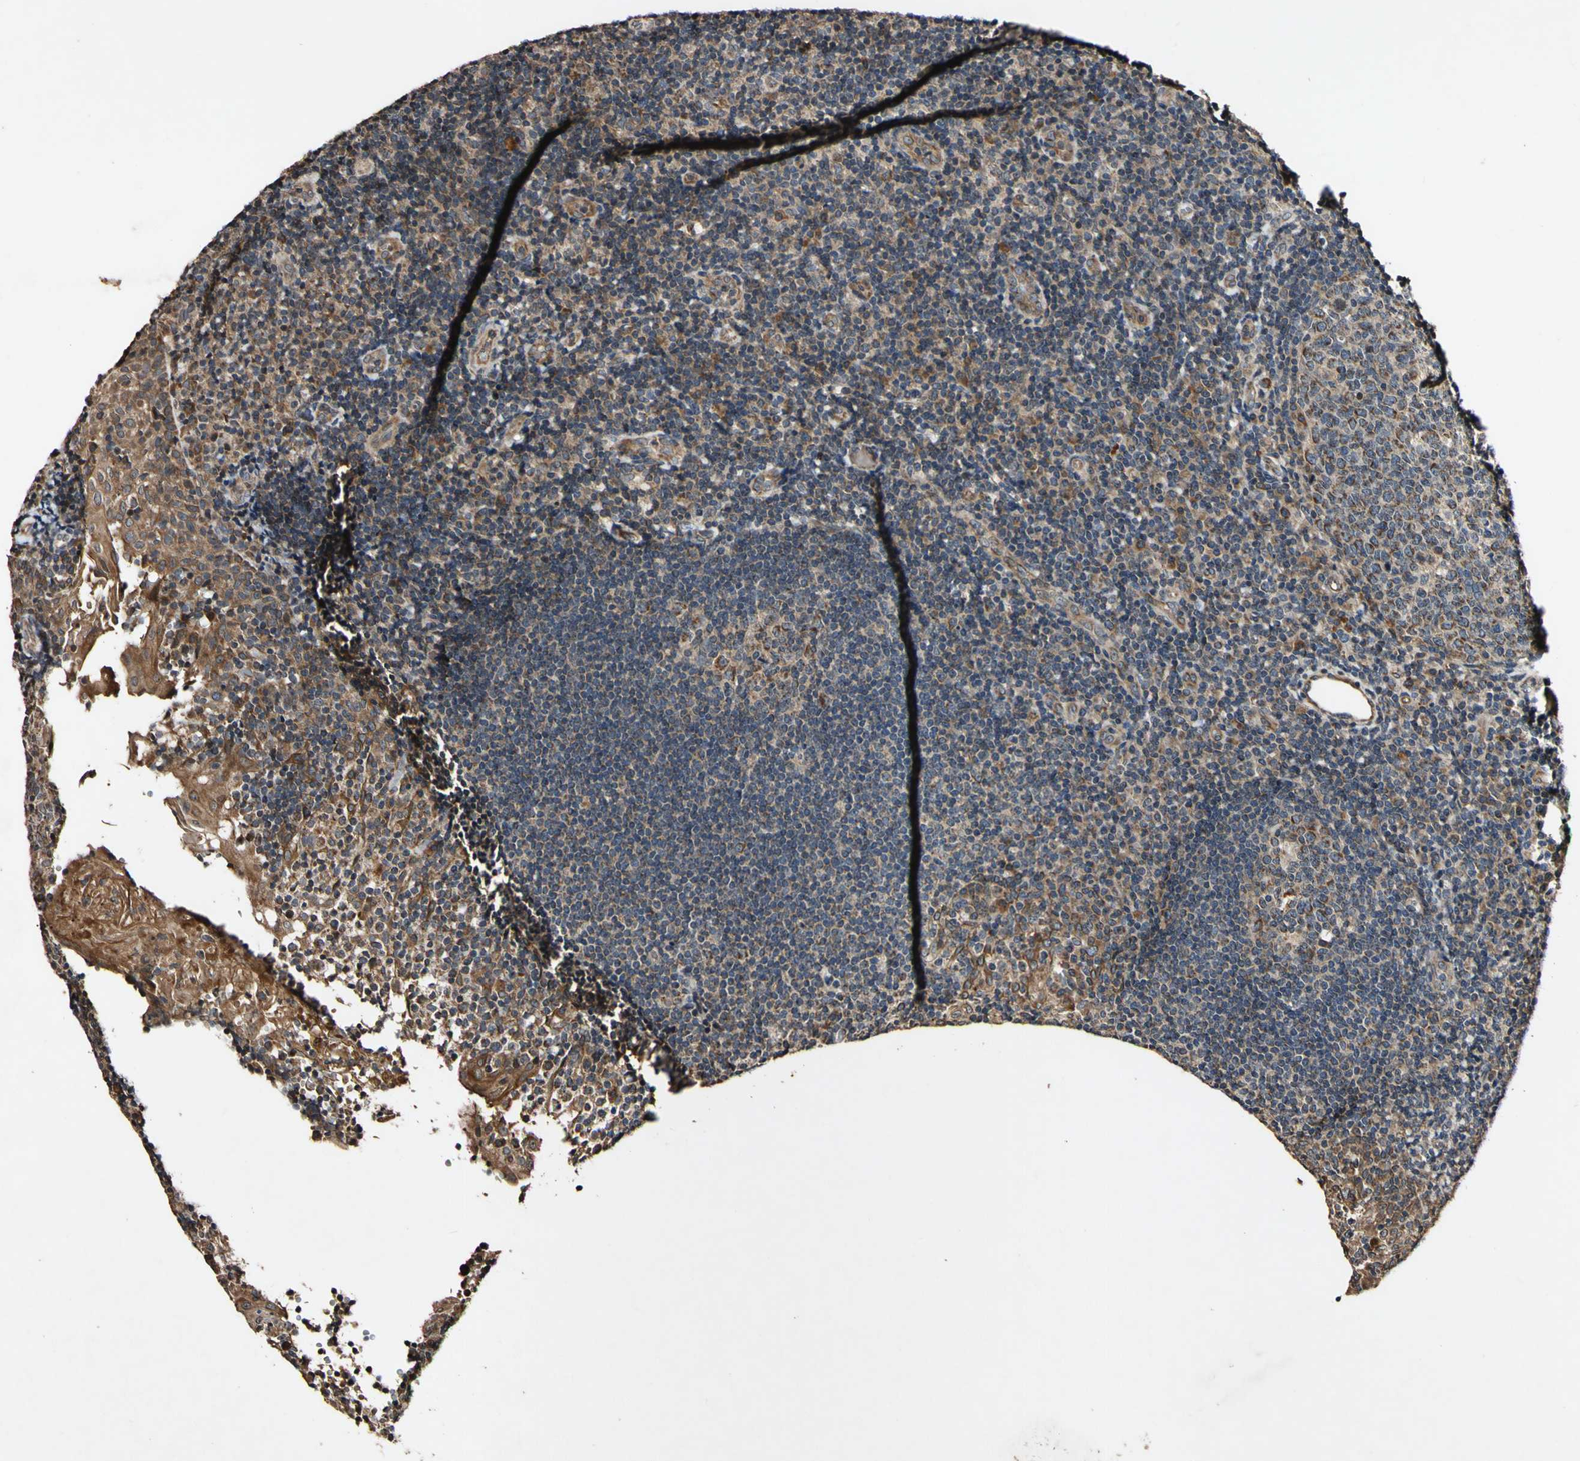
{"staining": {"intensity": "moderate", "quantity": ">75%", "location": "cytoplasmic/membranous"}, "tissue": "tonsil", "cell_type": "Germinal center cells", "image_type": "normal", "snomed": [{"axis": "morphology", "description": "Normal tissue, NOS"}, {"axis": "topography", "description": "Tonsil"}], "caption": "A micrograph of tonsil stained for a protein displays moderate cytoplasmic/membranous brown staining in germinal center cells. (DAB = brown stain, brightfield microscopy at high magnification).", "gene": "PLAT", "patient": {"sex": "female", "age": 40}}